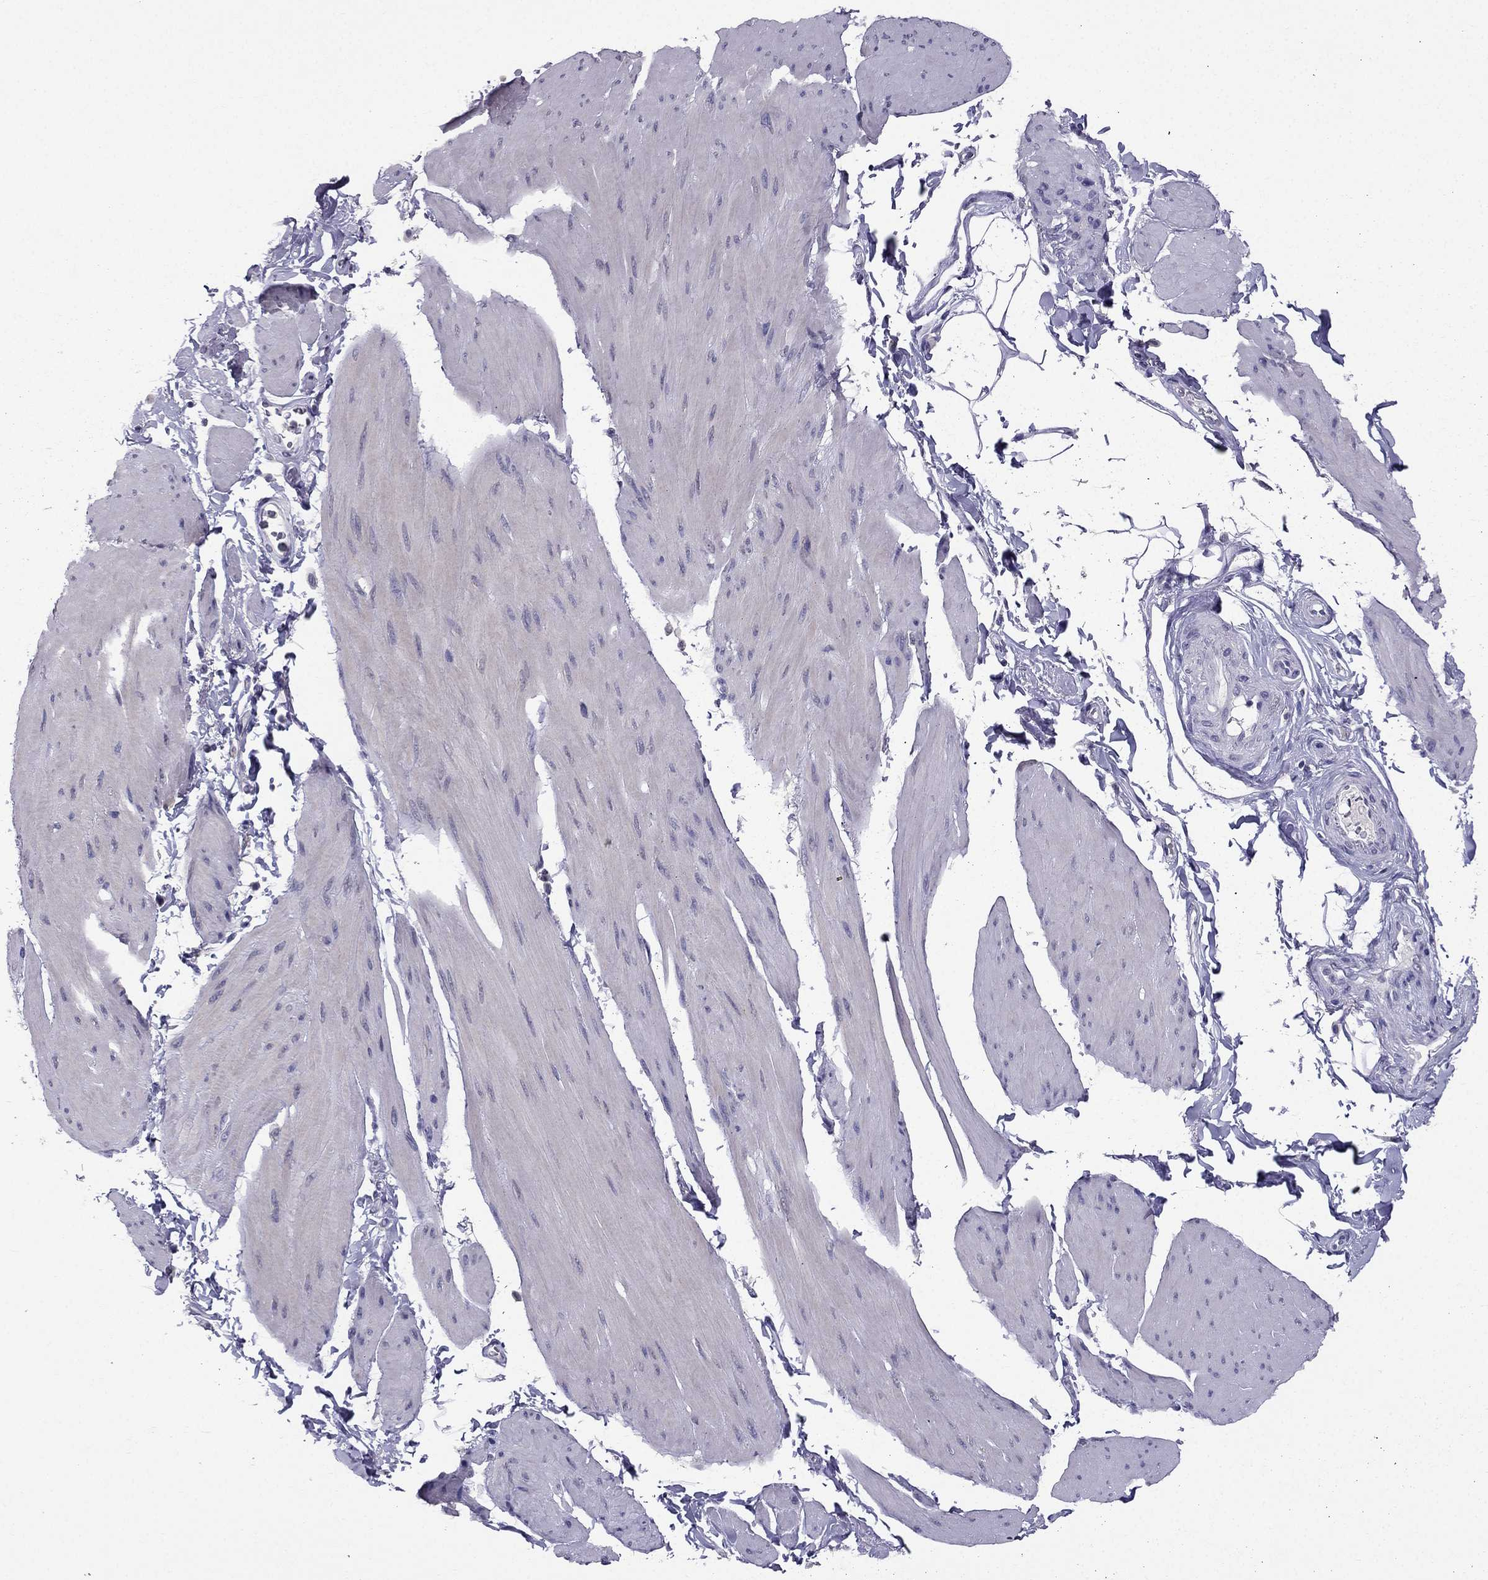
{"staining": {"intensity": "negative", "quantity": "none", "location": "none"}, "tissue": "smooth muscle", "cell_type": "Smooth muscle cells", "image_type": "normal", "snomed": [{"axis": "morphology", "description": "Normal tissue, NOS"}, {"axis": "topography", "description": "Adipose tissue"}, {"axis": "topography", "description": "Smooth muscle"}, {"axis": "topography", "description": "Peripheral nerve tissue"}], "caption": "This is a histopathology image of immunohistochemistry staining of benign smooth muscle, which shows no positivity in smooth muscle cells. (Brightfield microscopy of DAB immunohistochemistry at high magnification).", "gene": "ARHGAP11A", "patient": {"sex": "male", "age": 83}}